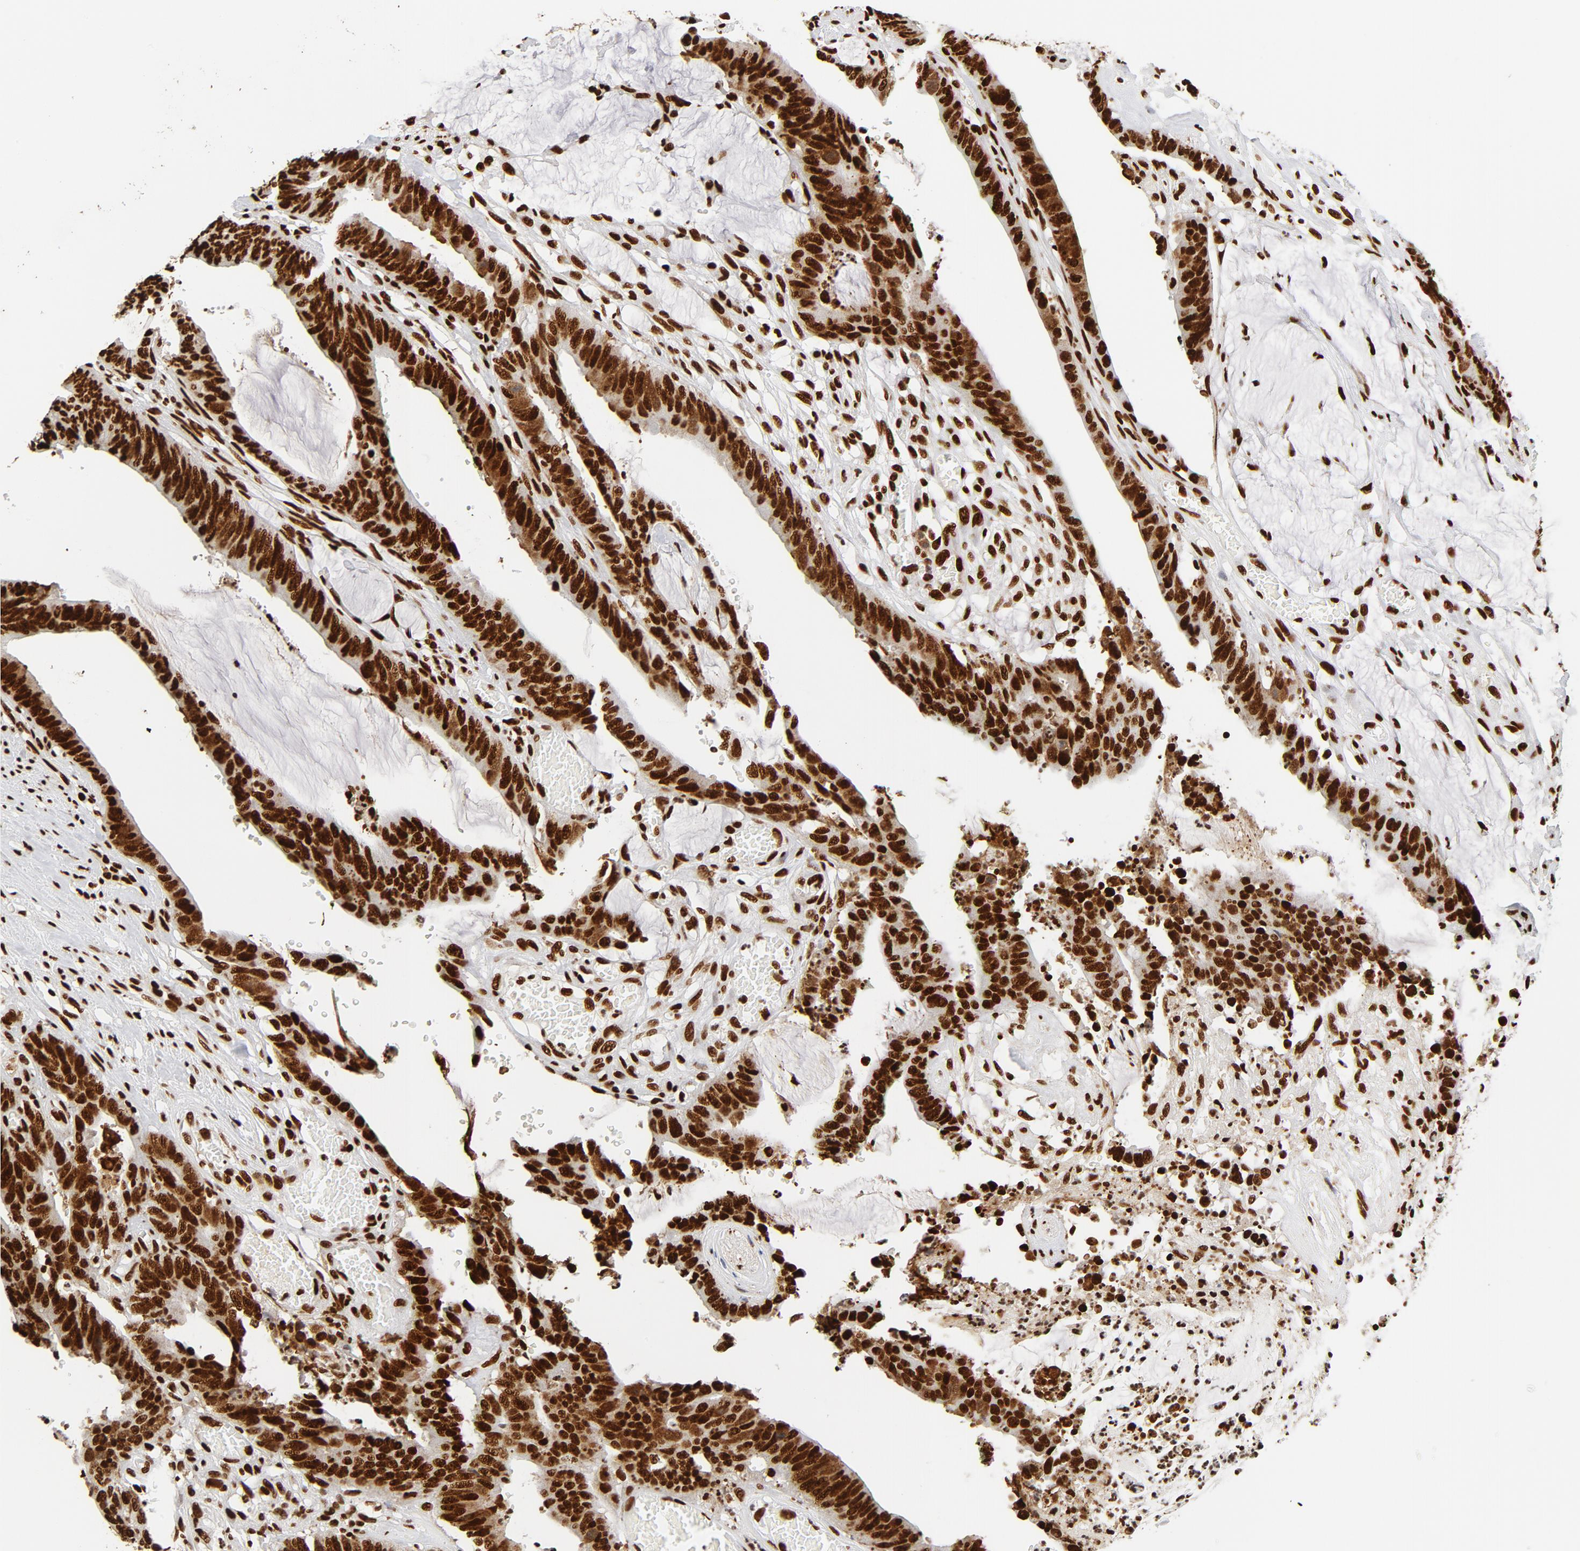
{"staining": {"intensity": "strong", "quantity": ">75%", "location": "nuclear"}, "tissue": "colorectal cancer", "cell_type": "Tumor cells", "image_type": "cancer", "snomed": [{"axis": "morphology", "description": "Adenocarcinoma, NOS"}, {"axis": "topography", "description": "Rectum"}], "caption": "This histopathology image demonstrates immunohistochemistry (IHC) staining of colorectal cancer, with high strong nuclear positivity in about >75% of tumor cells.", "gene": "XRCC6", "patient": {"sex": "female", "age": 66}}